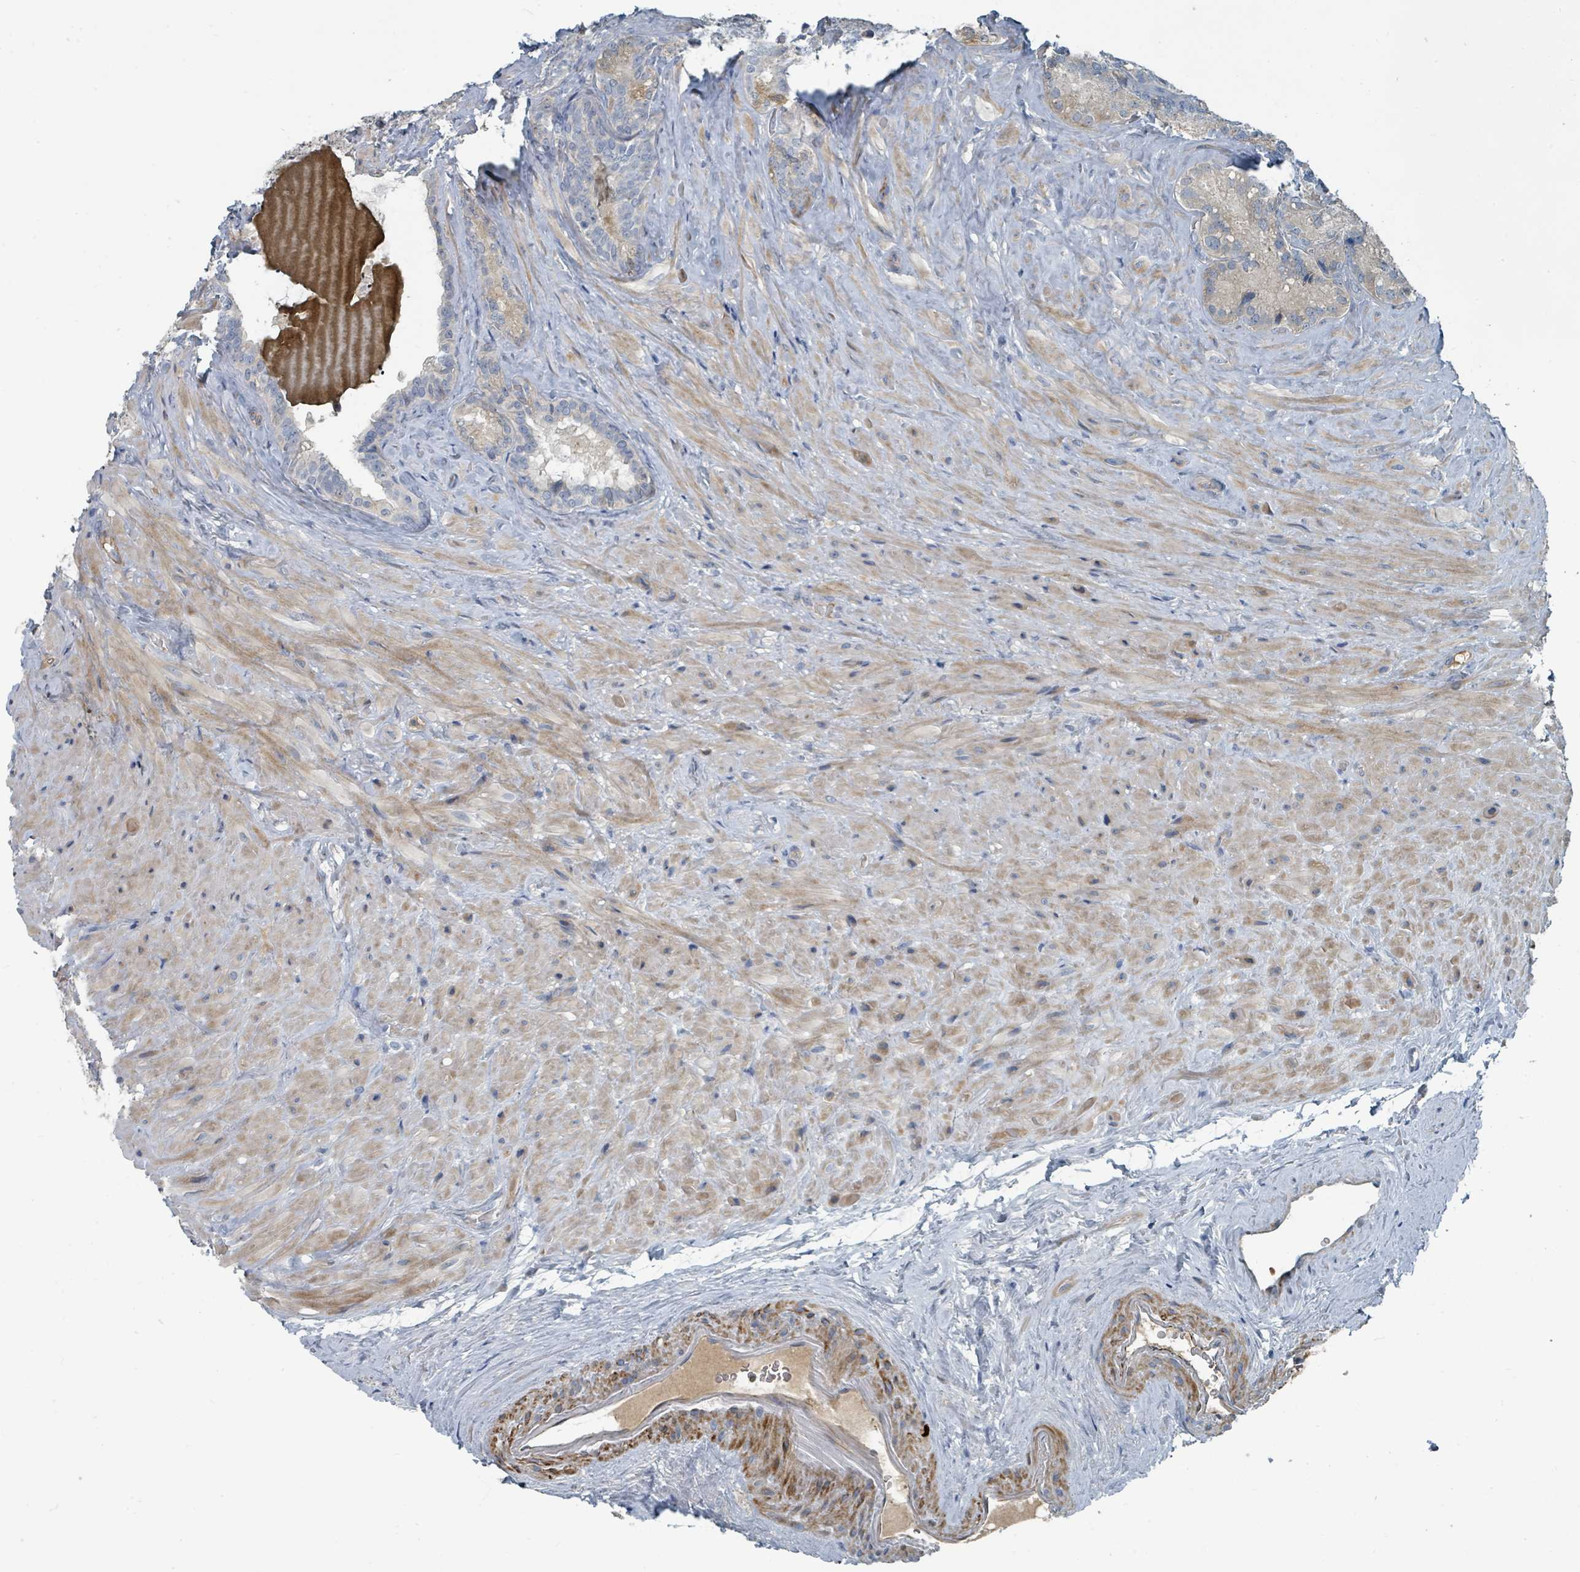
{"staining": {"intensity": "negative", "quantity": "none", "location": "none"}, "tissue": "seminal vesicle", "cell_type": "Glandular cells", "image_type": "normal", "snomed": [{"axis": "morphology", "description": "Normal tissue, NOS"}, {"axis": "topography", "description": "Seminal veicle"}], "caption": "Seminal vesicle stained for a protein using immunohistochemistry shows no staining glandular cells.", "gene": "SLC44A5", "patient": {"sex": "male", "age": 62}}